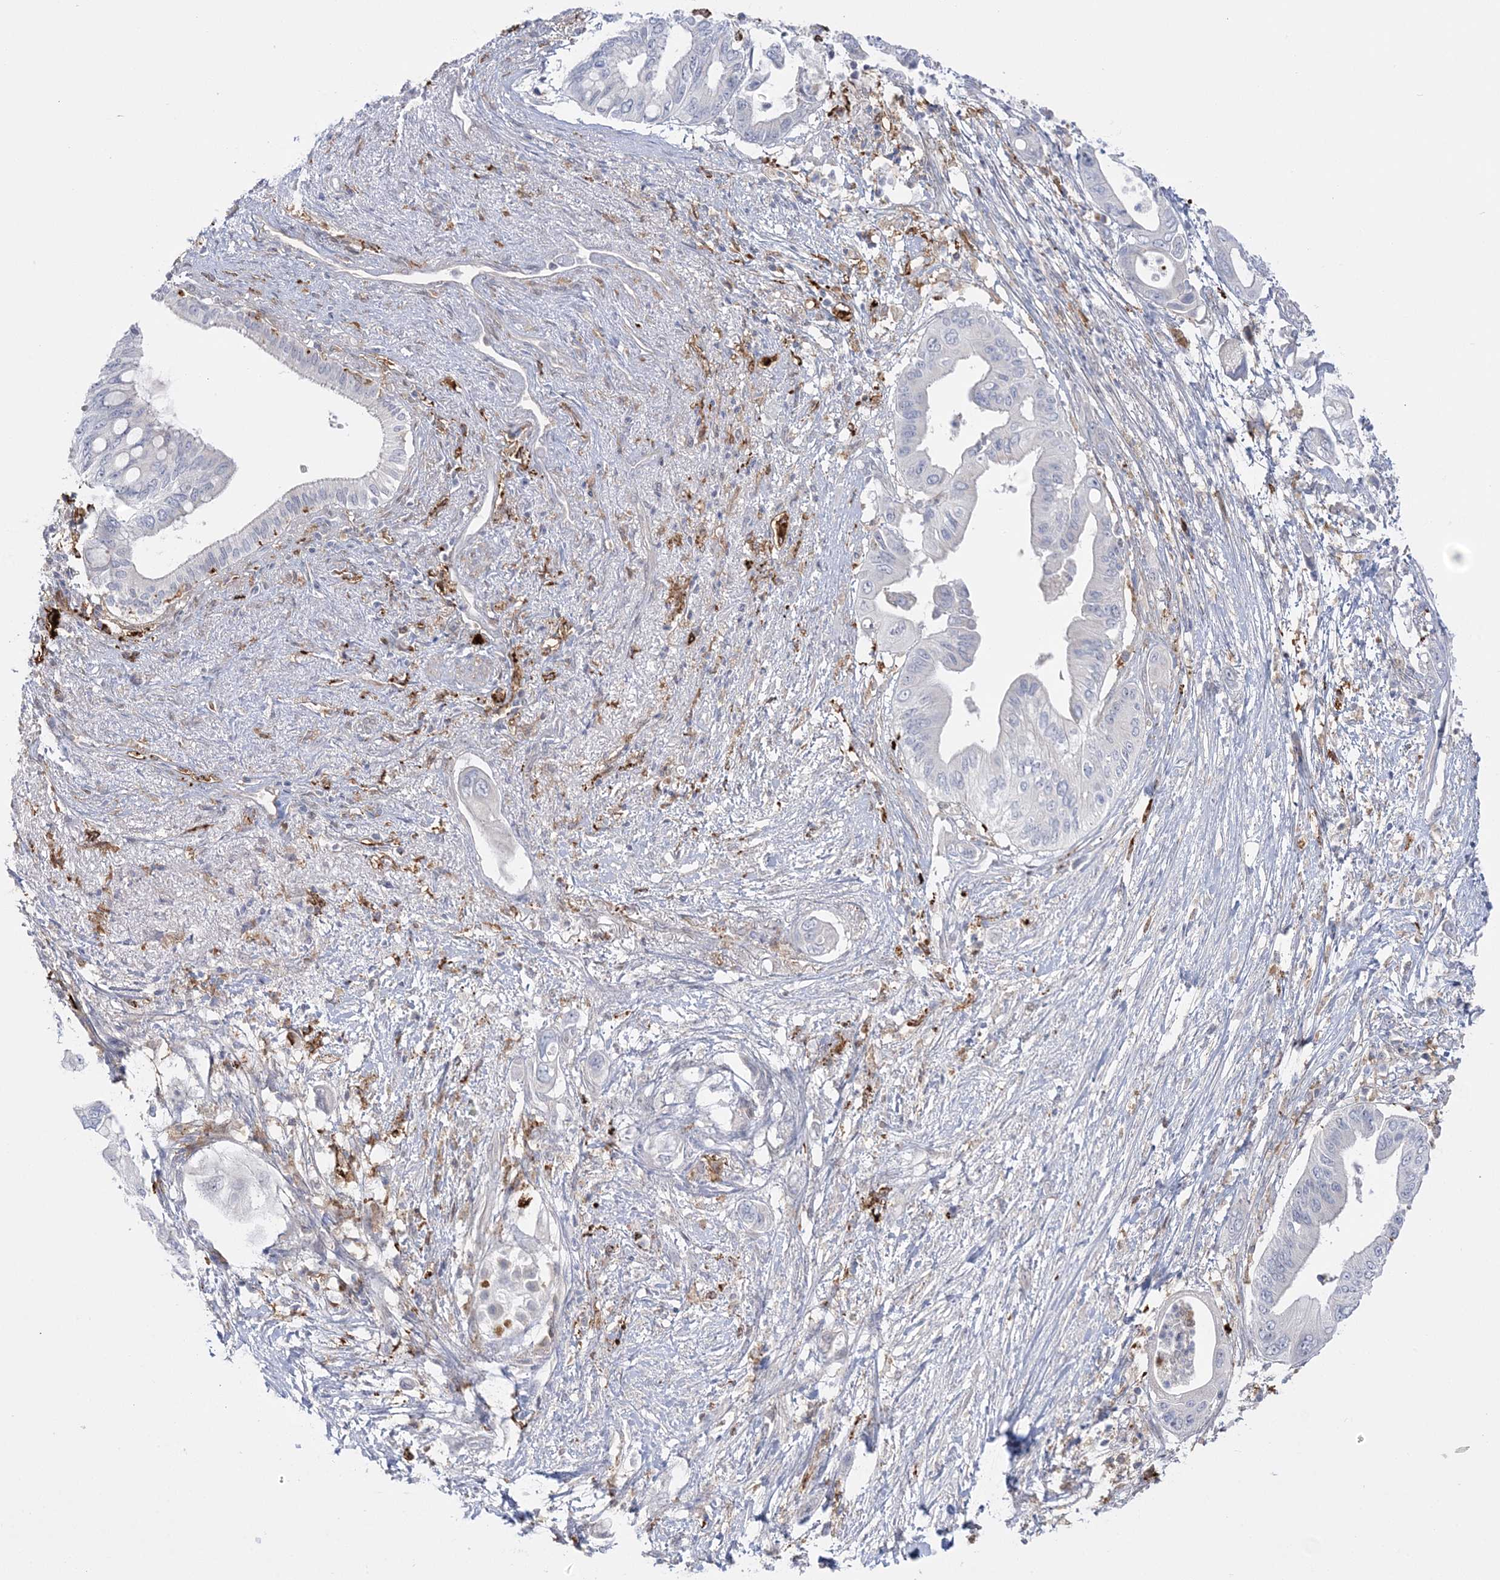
{"staining": {"intensity": "negative", "quantity": "none", "location": "none"}, "tissue": "pancreatic cancer", "cell_type": "Tumor cells", "image_type": "cancer", "snomed": [{"axis": "morphology", "description": "Adenocarcinoma, NOS"}, {"axis": "topography", "description": "Pancreas"}], "caption": "Protein analysis of adenocarcinoma (pancreatic) demonstrates no significant staining in tumor cells. (Brightfield microscopy of DAB (3,3'-diaminobenzidine) IHC at high magnification).", "gene": "HAAO", "patient": {"sex": "male", "age": 66}}